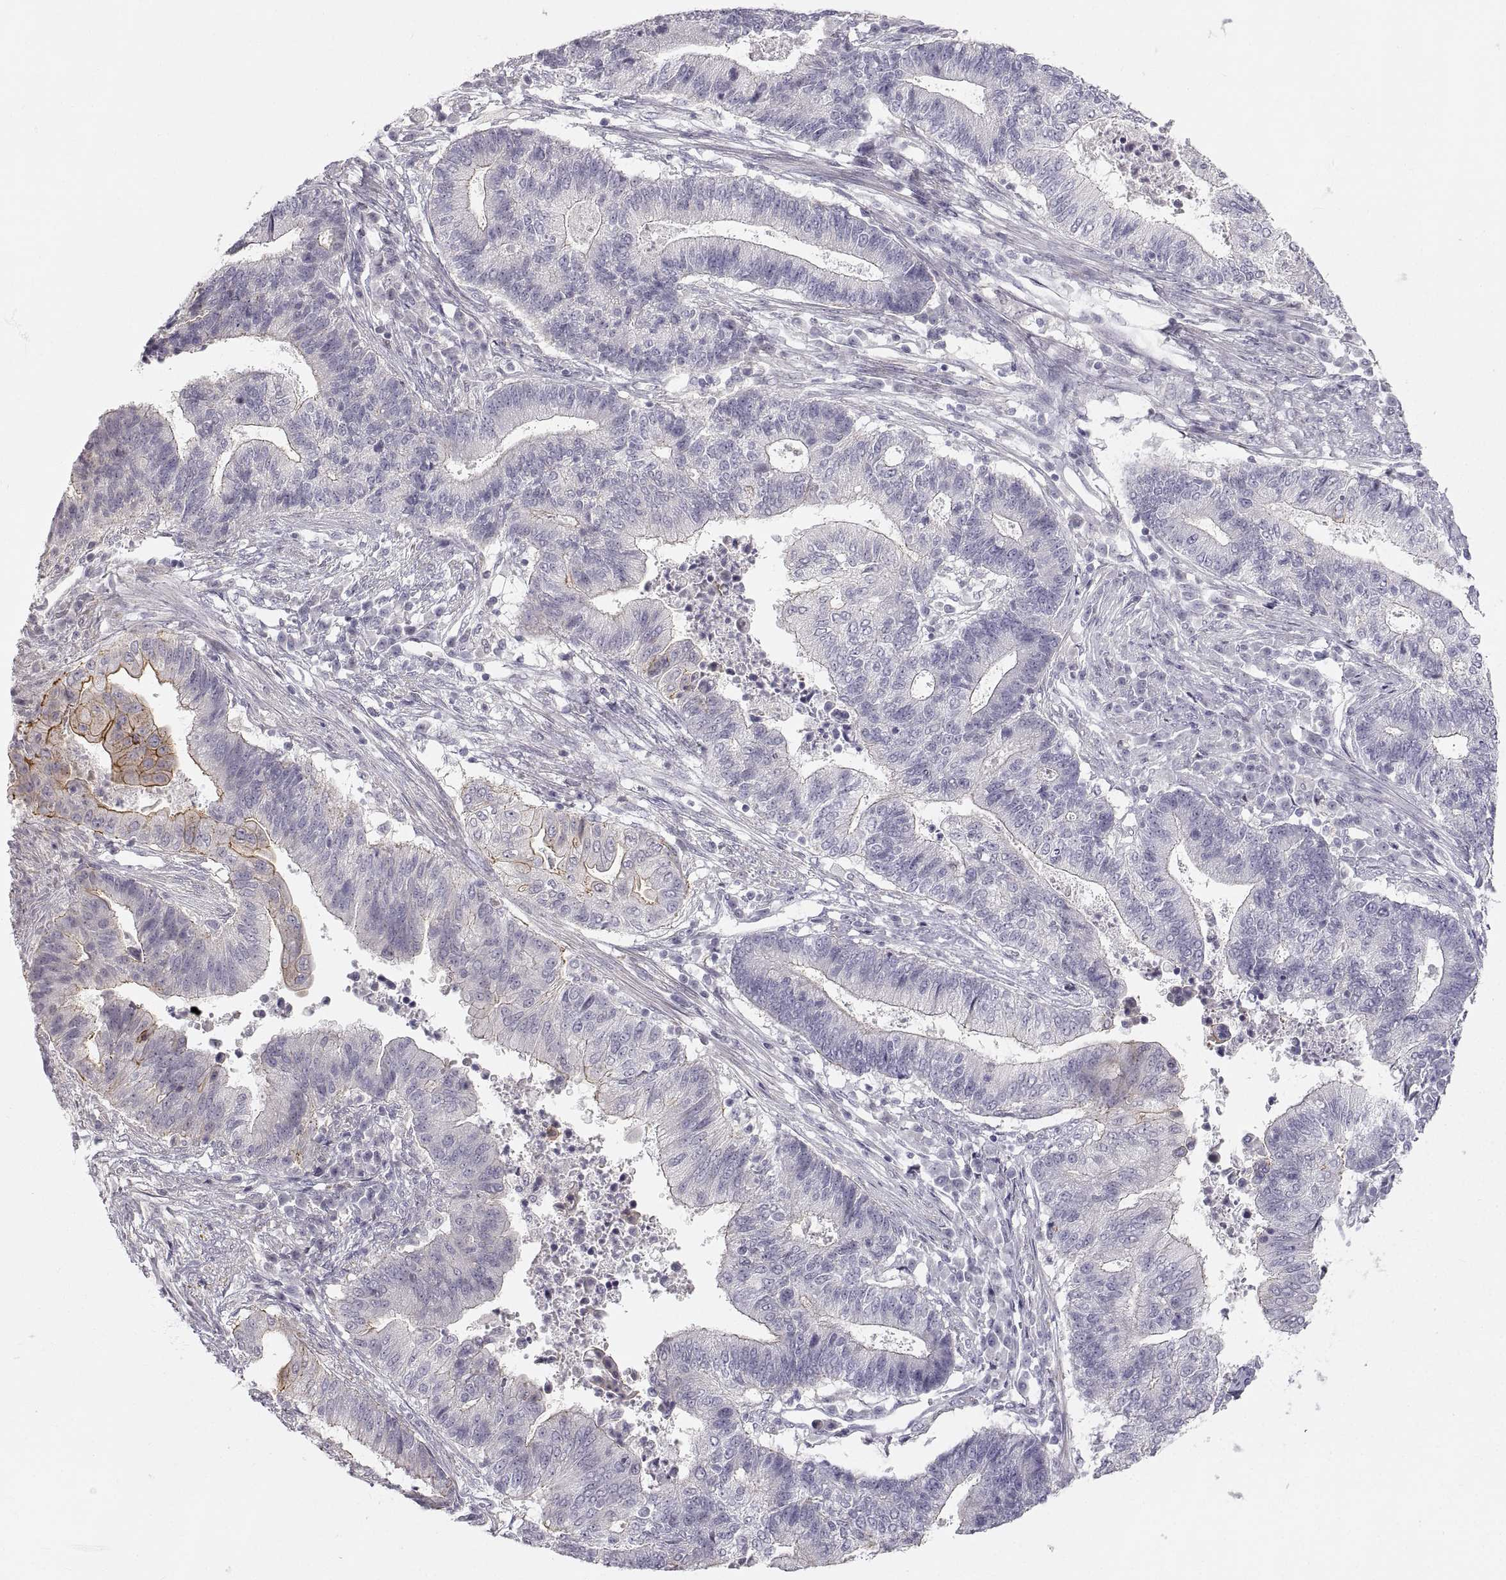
{"staining": {"intensity": "moderate", "quantity": "<25%", "location": "cytoplasmic/membranous"}, "tissue": "endometrial cancer", "cell_type": "Tumor cells", "image_type": "cancer", "snomed": [{"axis": "morphology", "description": "Adenocarcinoma, NOS"}, {"axis": "topography", "description": "Uterus"}, {"axis": "topography", "description": "Endometrium"}], "caption": "High-power microscopy captured an IHC photomicrograph of endometrial cancer (adenocarcinoma), revealing moderate cytoplasmic/membranous positivity in approximately <25% of tumor cells. Ihc stains the protein of interest in brown and the nuclei are stained blue.", "gene": "ZNF185", "patient": {"sex": "female", "age": 54}}